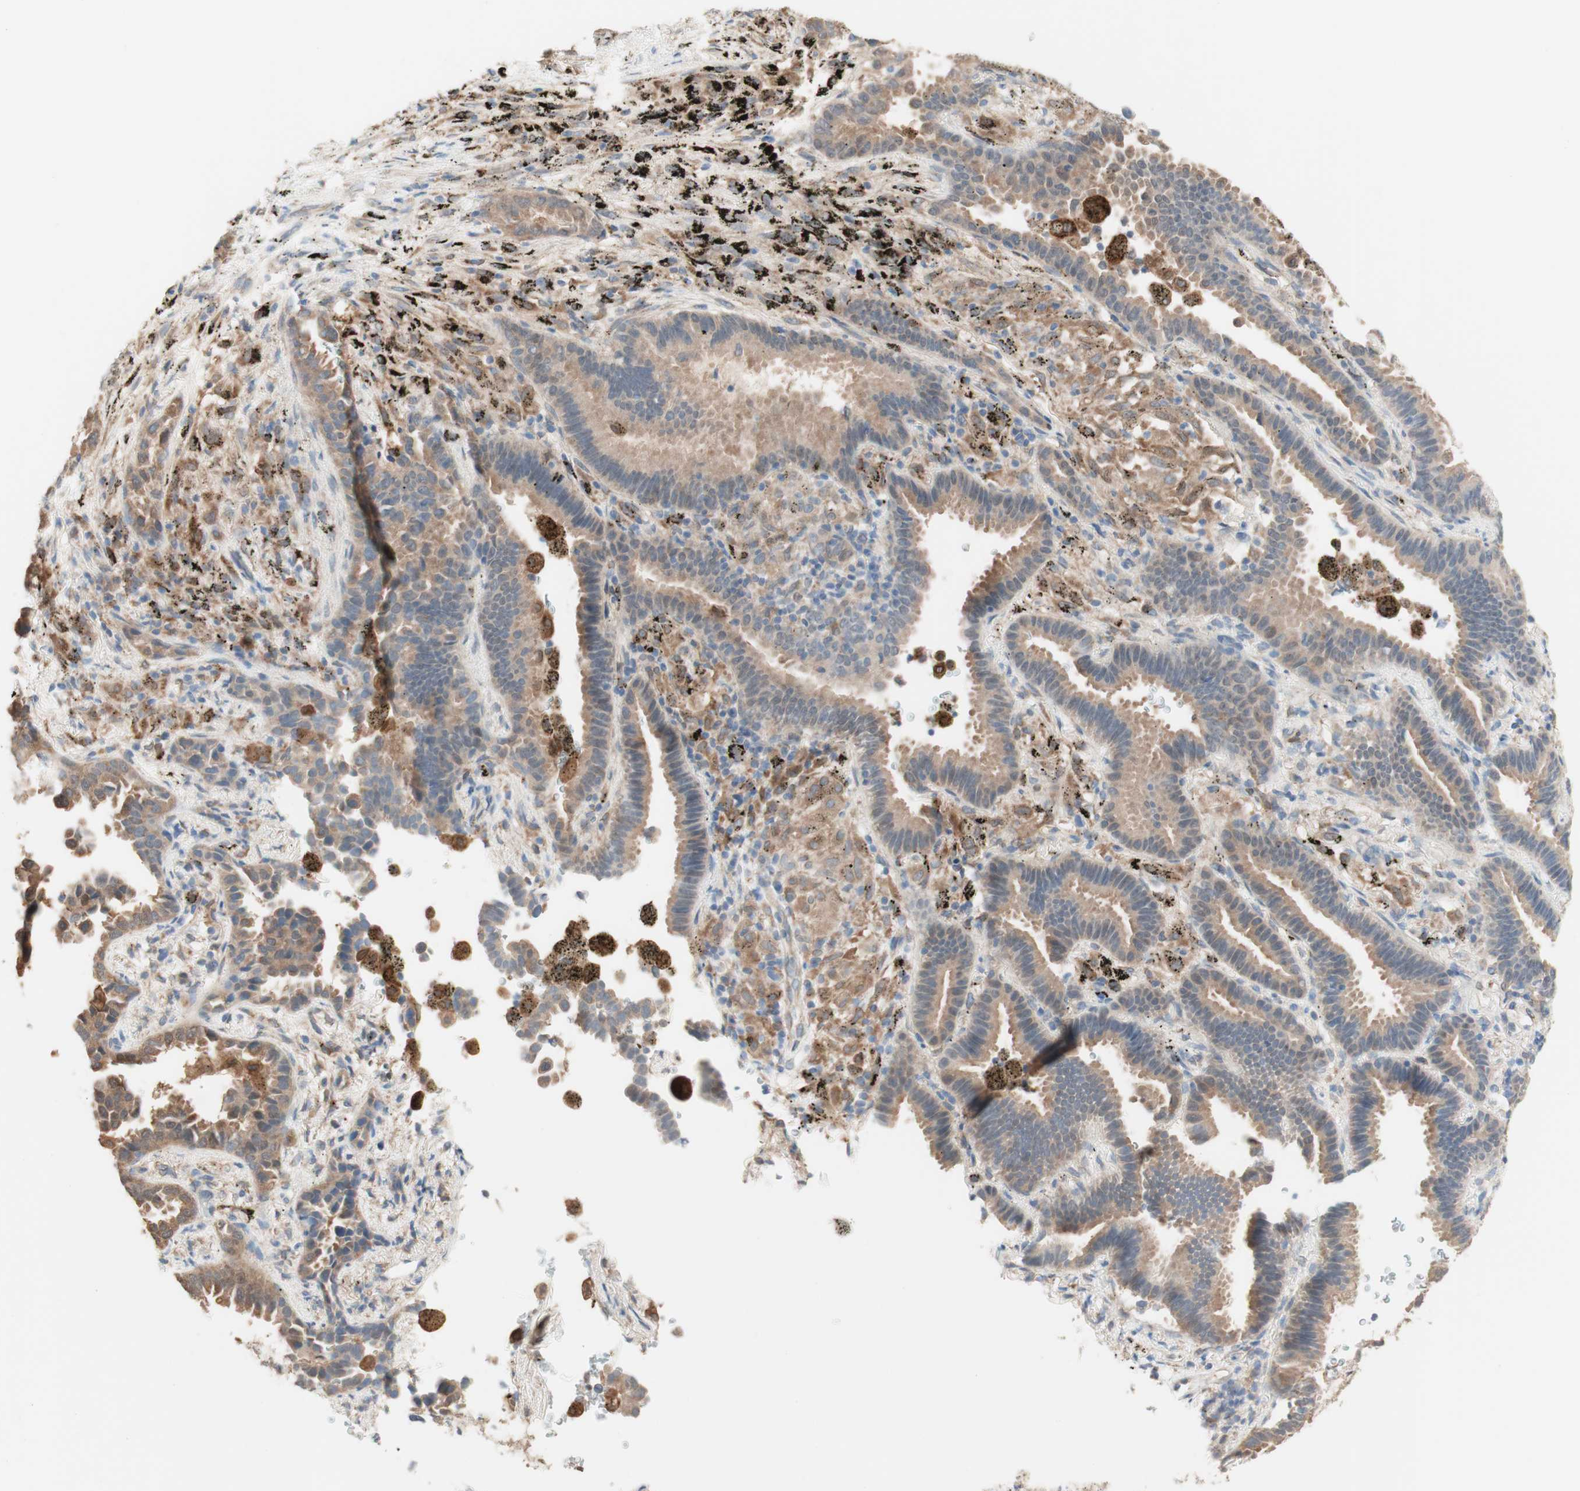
{"staining": {"intensity": "weak", "quantity": ">75%", "location": "cytoplasmic/membranous"}, "tissue": "lung cancer", "cell_type": "Tumor cells", "image_type": "cancer", "snomed": [{"axis": "morphology", "description": "Normal tissue, NOS"}, {"axis": "morphology", "description": "Adenocarcinoma, NOS"}, {"axis": "topography", "description": "Lung"}], "caption": "Immunohistochemistry histopathology image of neoplastic tissue: lung cancer (adenocarcinoma) stained using IHC shows low levels of weak protein expression localized specifically in the cytoplasmic/membranous of tumor cells, appearing as a cytoplasmic/membranous brown color.", "gene": "COMT", "patient": {"sex": "male", "age": 59}}